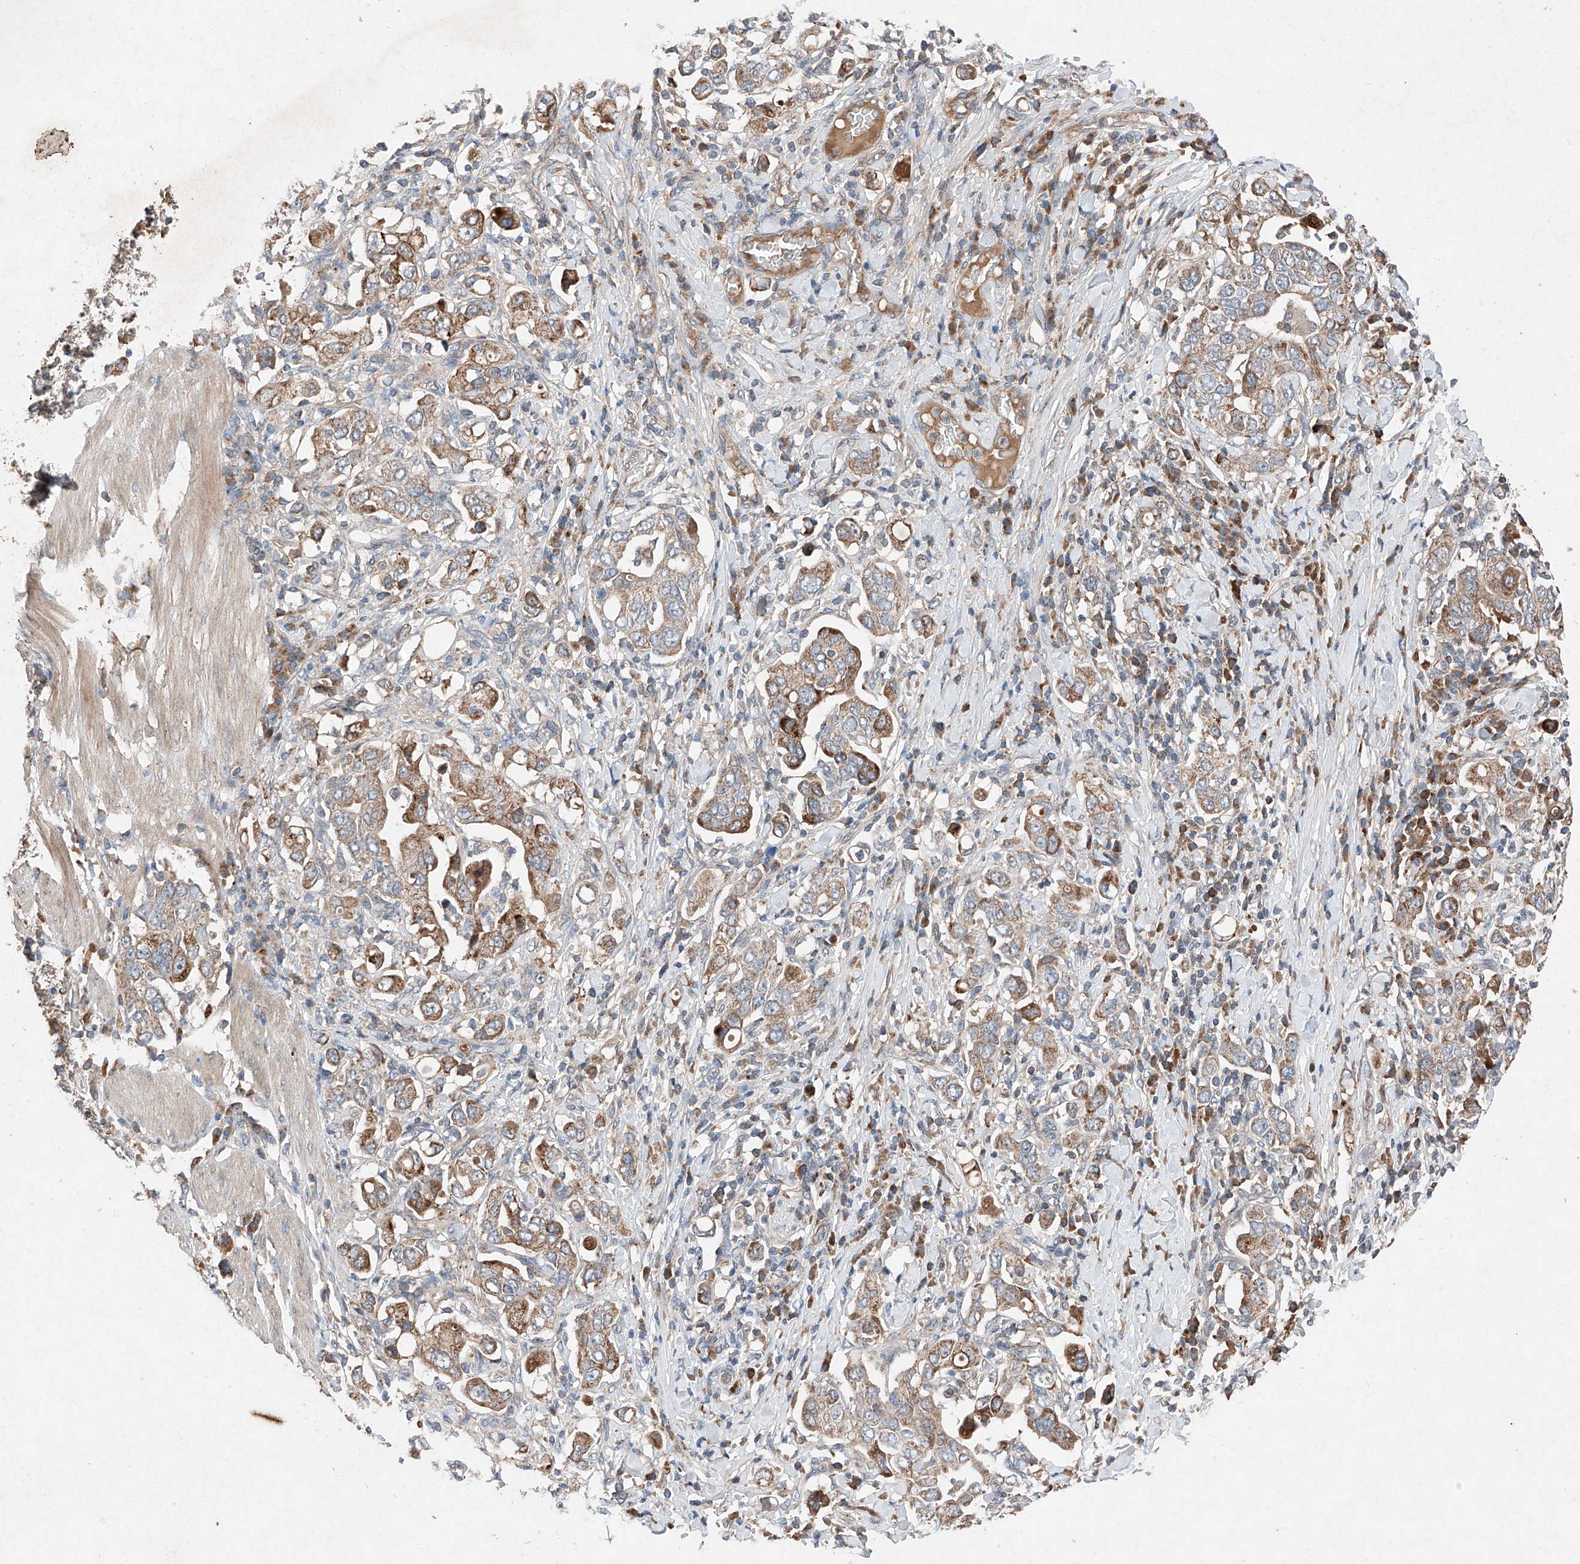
{"staining": {"intensity": "moderate", "quantity": ">75%", "location": "cytoplasmic/membranous"}, "tissue": "stomach cancer", "cell_type": "Tumor cells", "image_type": "cancer", "snomed": [{"axis": "morphology", "description": "Adenocarcinoma, NOS"}, {"axis": "topography", "description": "Stomach, upper"}], "caption": "Immunohistochemical staining of human adenocarcinoma (stomach) reveals moderate cytoplasmic/membranous protein expression in approximately >75% of tumor cells.", "gene": "RUSC1", "patient": {"sex": "male", "age": 62}}